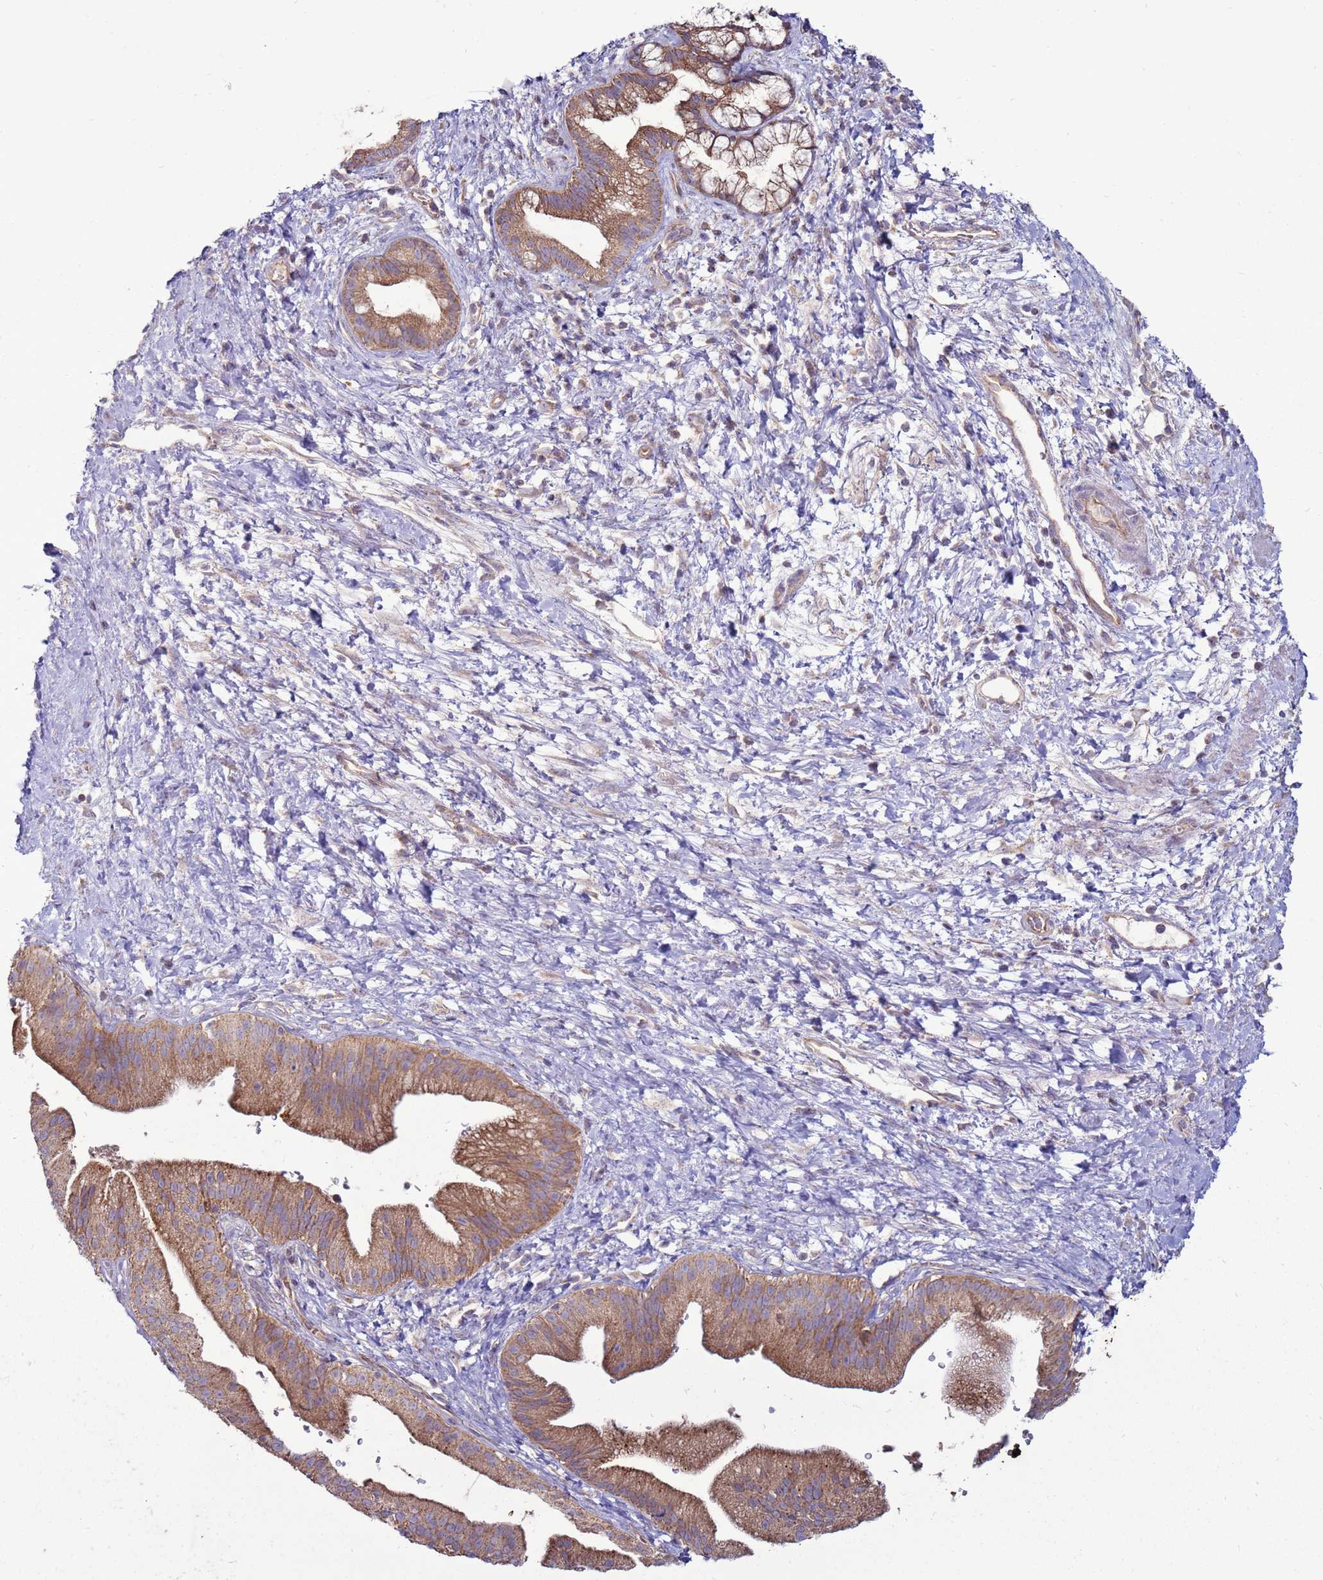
{"staining": {"intensity": "moderate", "quantity": ">75%", "location": "cytoplasmic/membranous"}, "tissue": "pancreatic cancer", "cell_type": "Tumor cells", "image_type": "cancer", "snomed": [{"axis": "morphology", "description": "Adenocarcinoma, NOS"}, {"axis": "topography", "description": "Pancreas"}], "caption": "Immunohistochemical staining of pancreatic cancer (adenocarcinoma) shows medium levels of moderate cytoplasmic/membranous protein positivity in approximately >75% of tumor cells.", "gene": "TRAPPC4", "patient": {"sex": "male", "age": 68}}